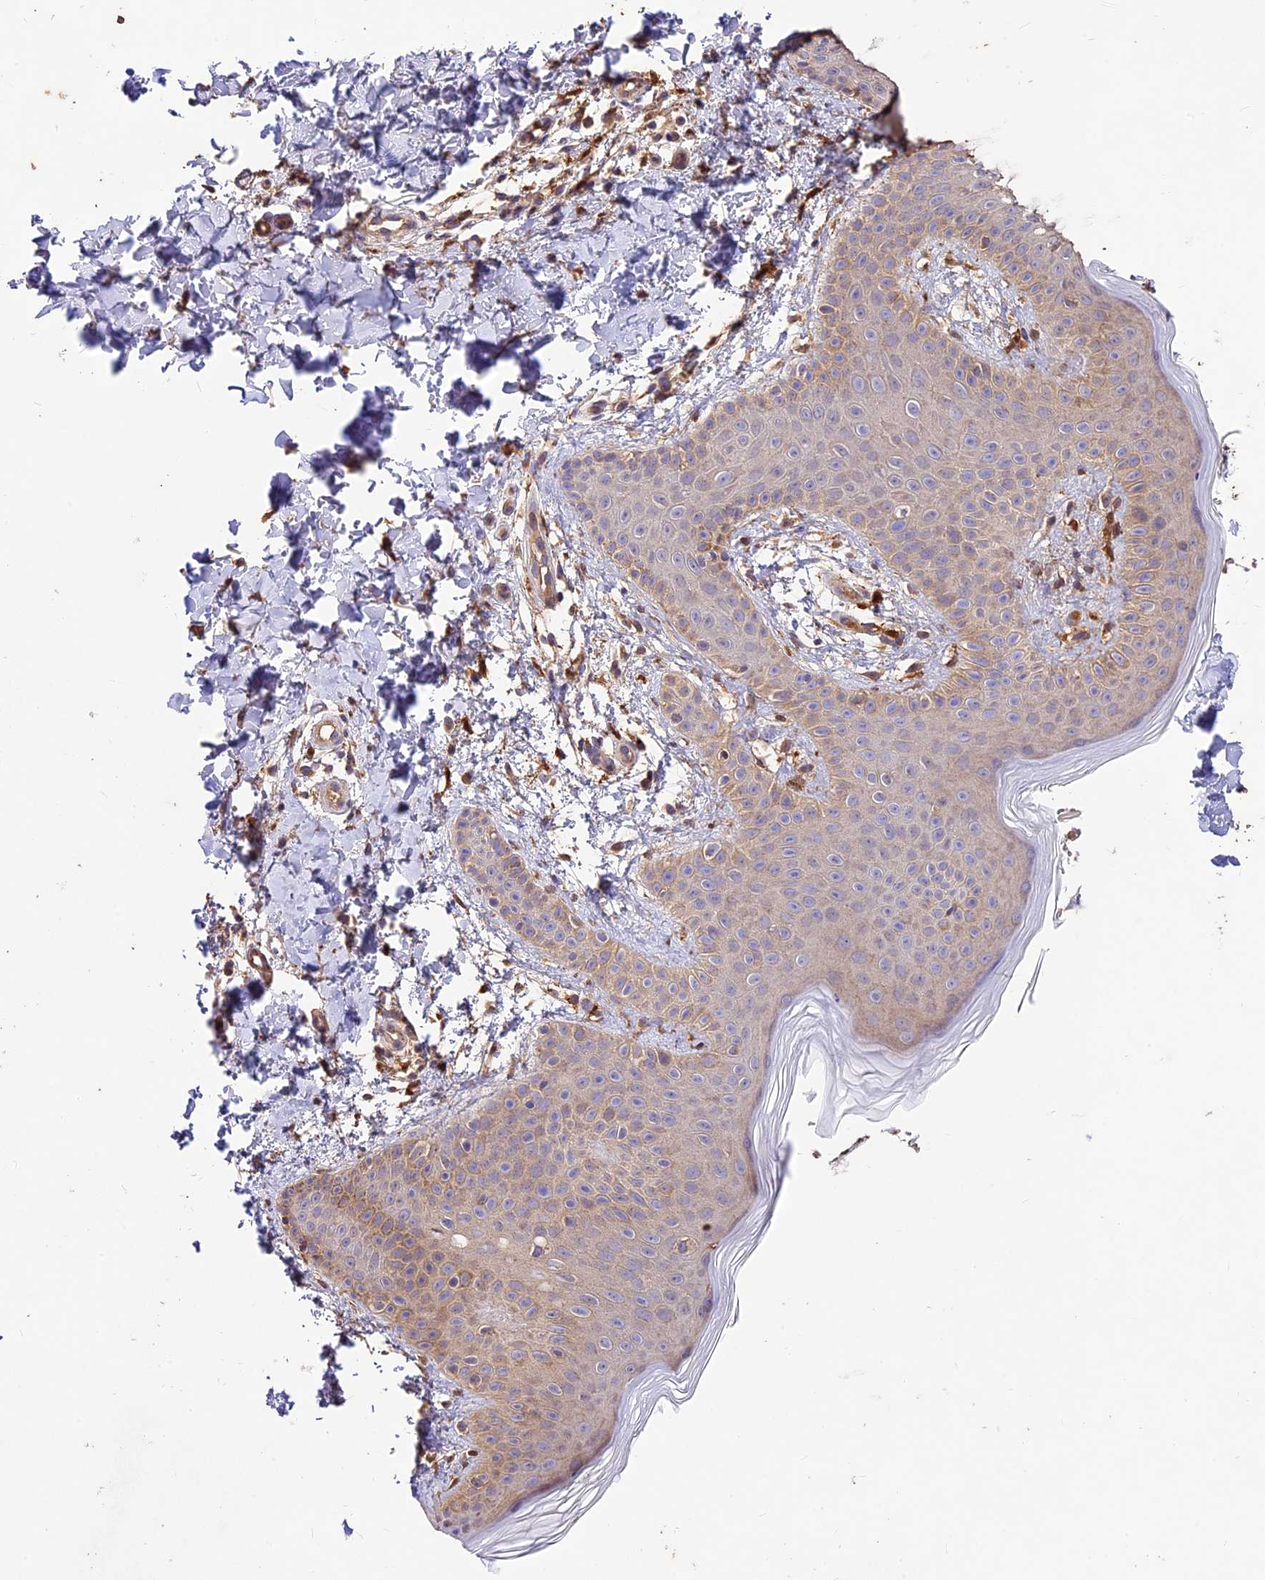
{"staining": {"intensity": "moderate", "quantity": ">75%", "location": "cytoplasmic/membranous"}, "tissue": "skin", "cell_type": "Fibroblasts", "image_type": "normal", "snomed": [{"axis": "morphology", "description": "Normal tissue, NOS"}, {"axis": "topography", "description": "Skin"}], "caption": "This image shows IHC staining of normal human skin, with medium moderate cytoplasmic/membranous staining in about >75% of fibroblasts.", "gene": "CRLF1", "patient": {"sex": "male", "age": 36}}